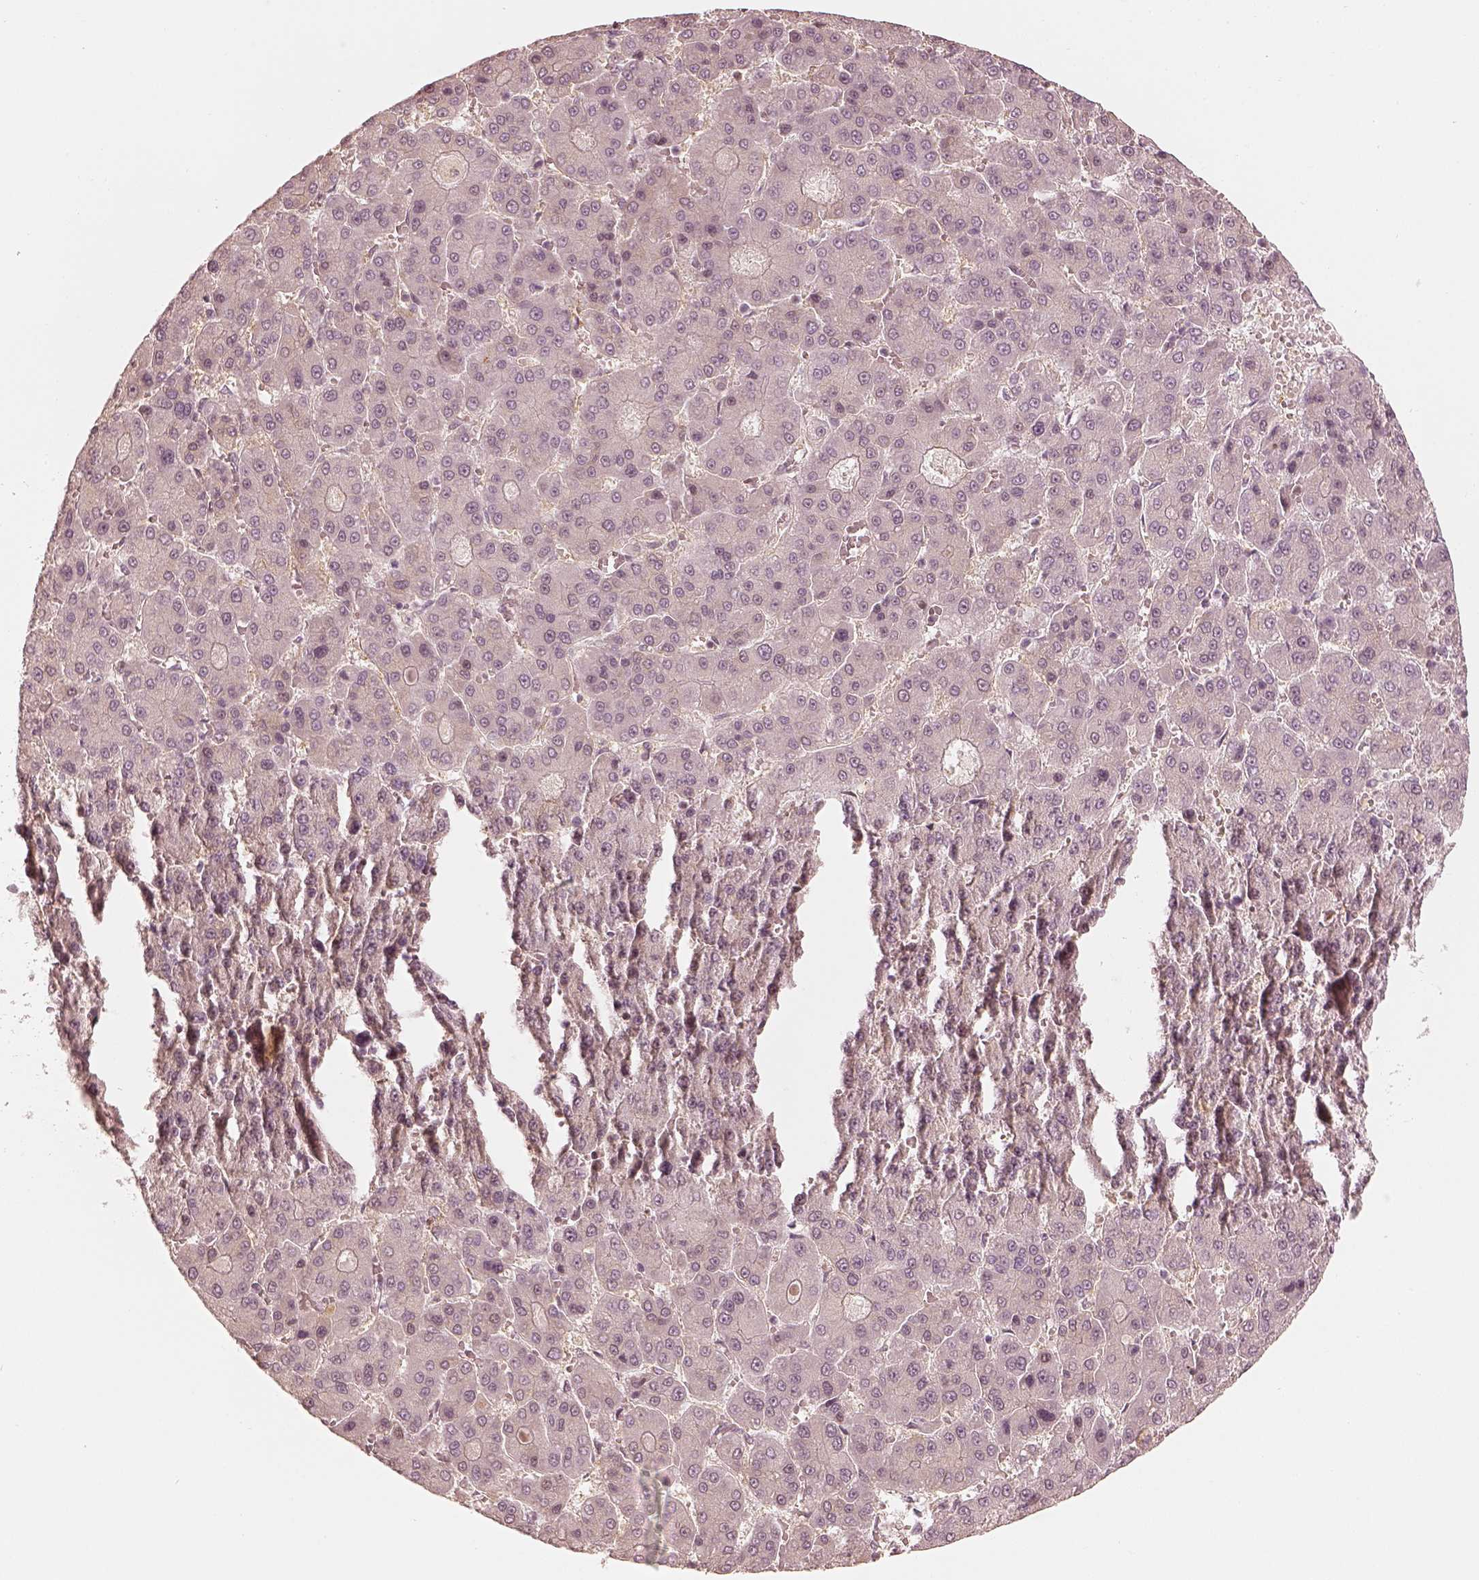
{"staining": {"intensity": "negative", "quantity": "none", "location": "none"}, "tissue": "liver cancer", "cell_type": "Tumor cells", "image_type": "cancer", "snomed": [{"axis": "morphology", "description": "Carcinoma, Hepatocellular, NOS"}, {"axis": "topography", "description": "Liver"}], "caption": "High power microscopy histopathology image of an IHC image of liver cancer, revealing no significant staining in tumor cells.", "gene": "GORASP2", "patient": {"sex": "male", "age": 70}}